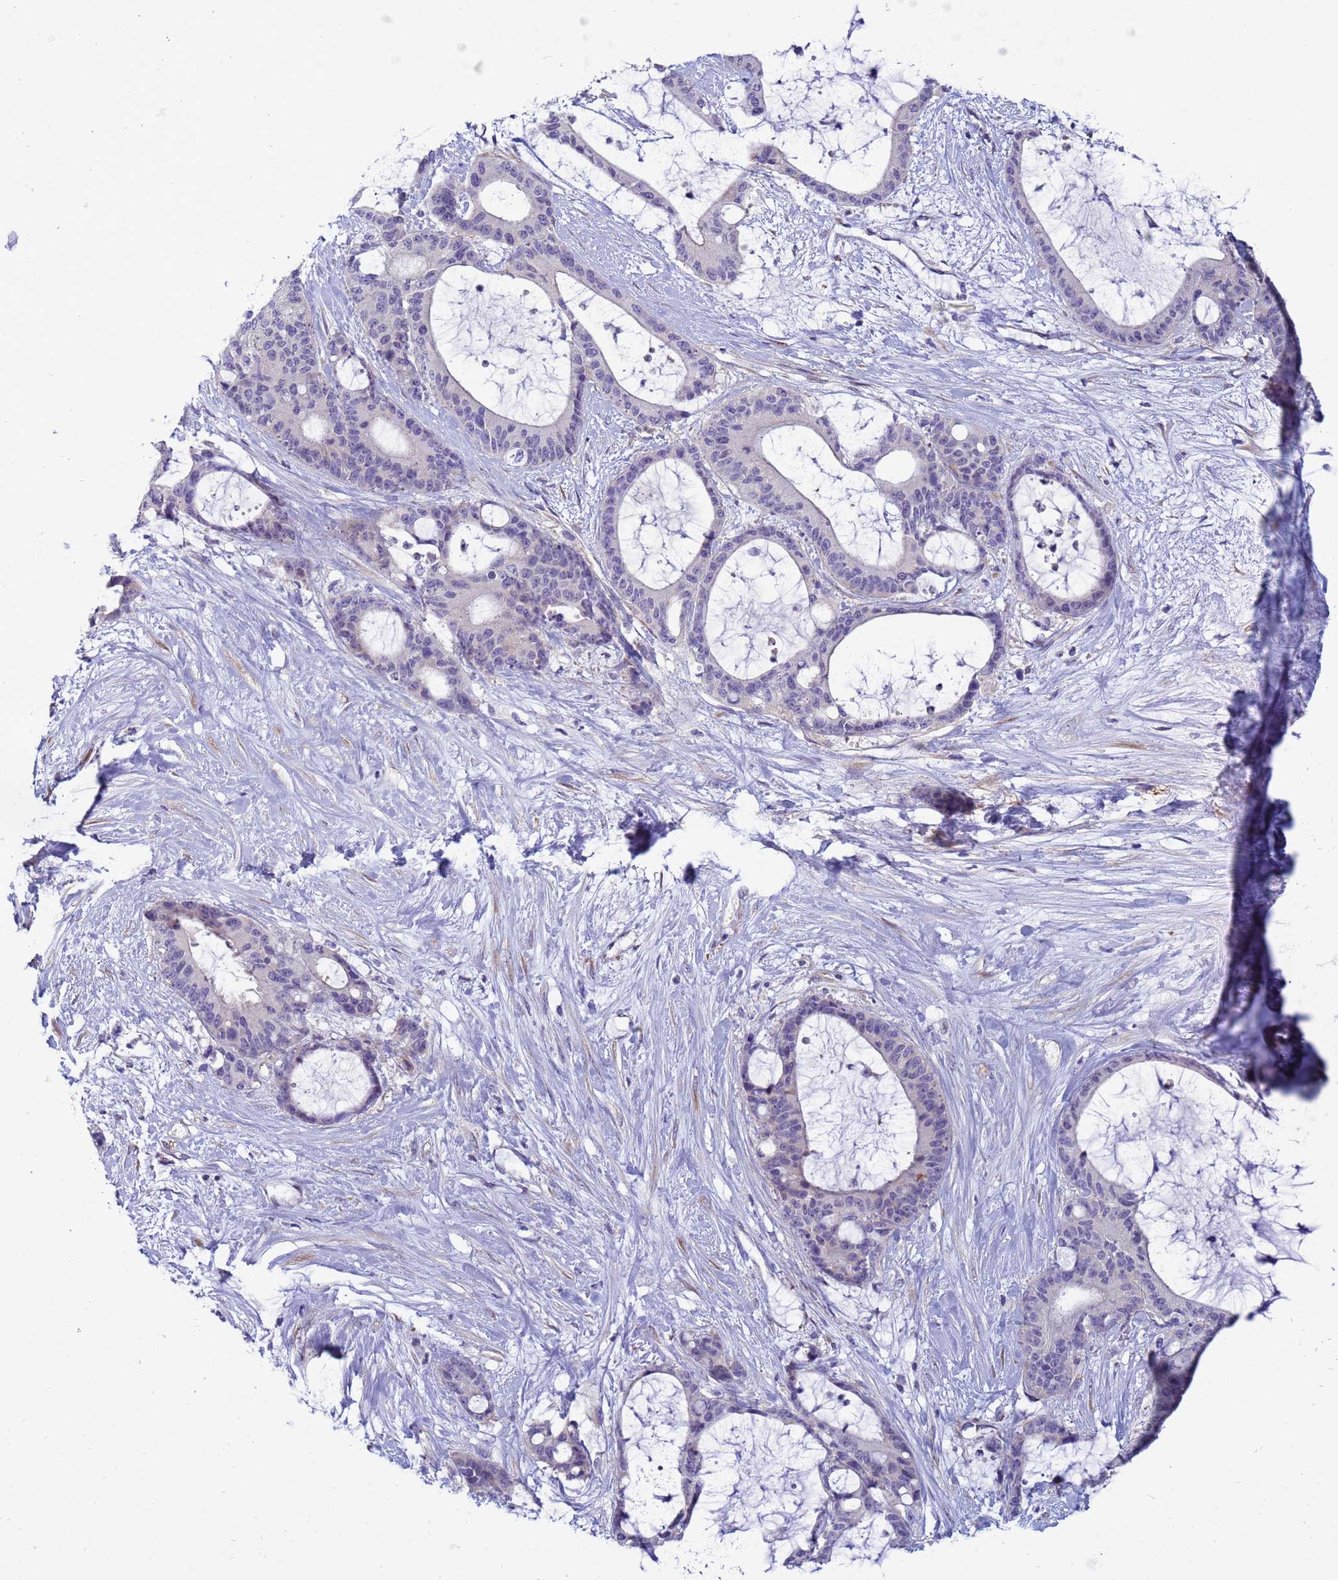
{"staining": {"intensity": "negative", "quantity": "none", "location": "none"}, "tissue": "liver cancer", "cell_type": "Tumor cells", "image_type": "cancer", "snomed": [{"axis": "morphology", "description": "Normal tissue, NOS"}, {"axis": "morphology", "description": "Cholangiocarcinoma"}, {"axis": "topography", "description": "Liver"}, {"axis": "topography", "description": "Peripheral nerve tissue"}], "caption": "An image of liver cholangiocarcinoma stained for a protein reveals no brown staining in tumor cells.", "gene": "TRPC6", "patient": {"sex": "female", "age": 73}}